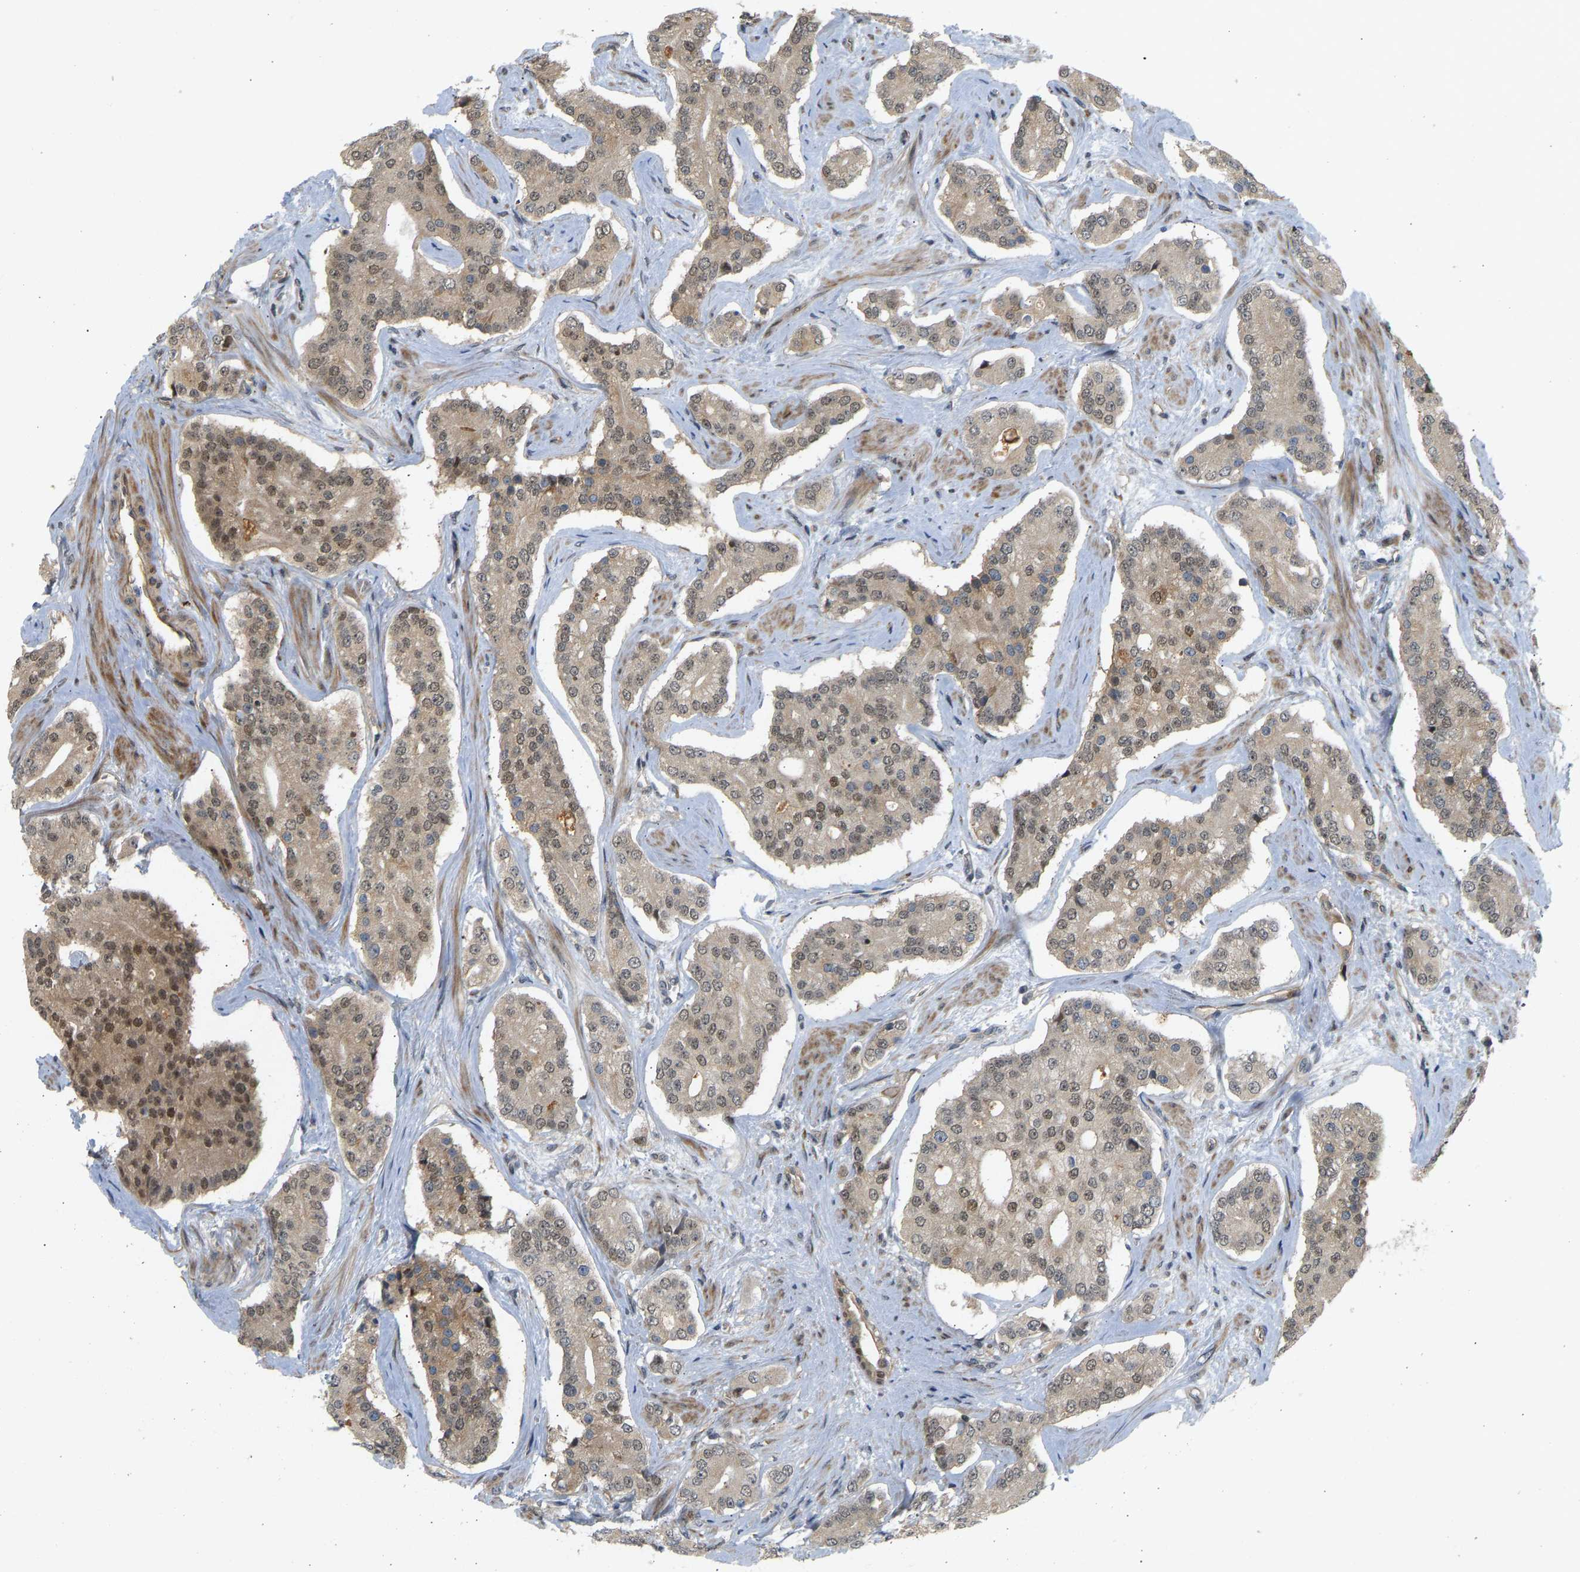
{"staining": {"intensity": "weak", "quantity": ">75%", "location": "cytoplasmic/membranous,nuclear"}, "tissue": "prostate cancer", "cell_type": "Tumor cells", "image_type": "cancer", "snomed": [{"axis": "morphology", "description": "Adenocarcinoma, High grade"}, {"axis": "topography", "description": "Prostate"}], "caption": "Immunohistochemistry staining of adenocarcinoma (high-grade) (prostate), which exhibits low levels of weak cytoplasmic/membranous and nuclear positivity in approximately >75% of tumor cells indicating weak cytoplasmic/membranous and nuclear protein expression. The staining was performed using DAB (brown) for protein detection and nuclei were counterstained in hematoxylin (blue).", "gene": "BAG1", "patient": {"sex": "male", "age": 71}}